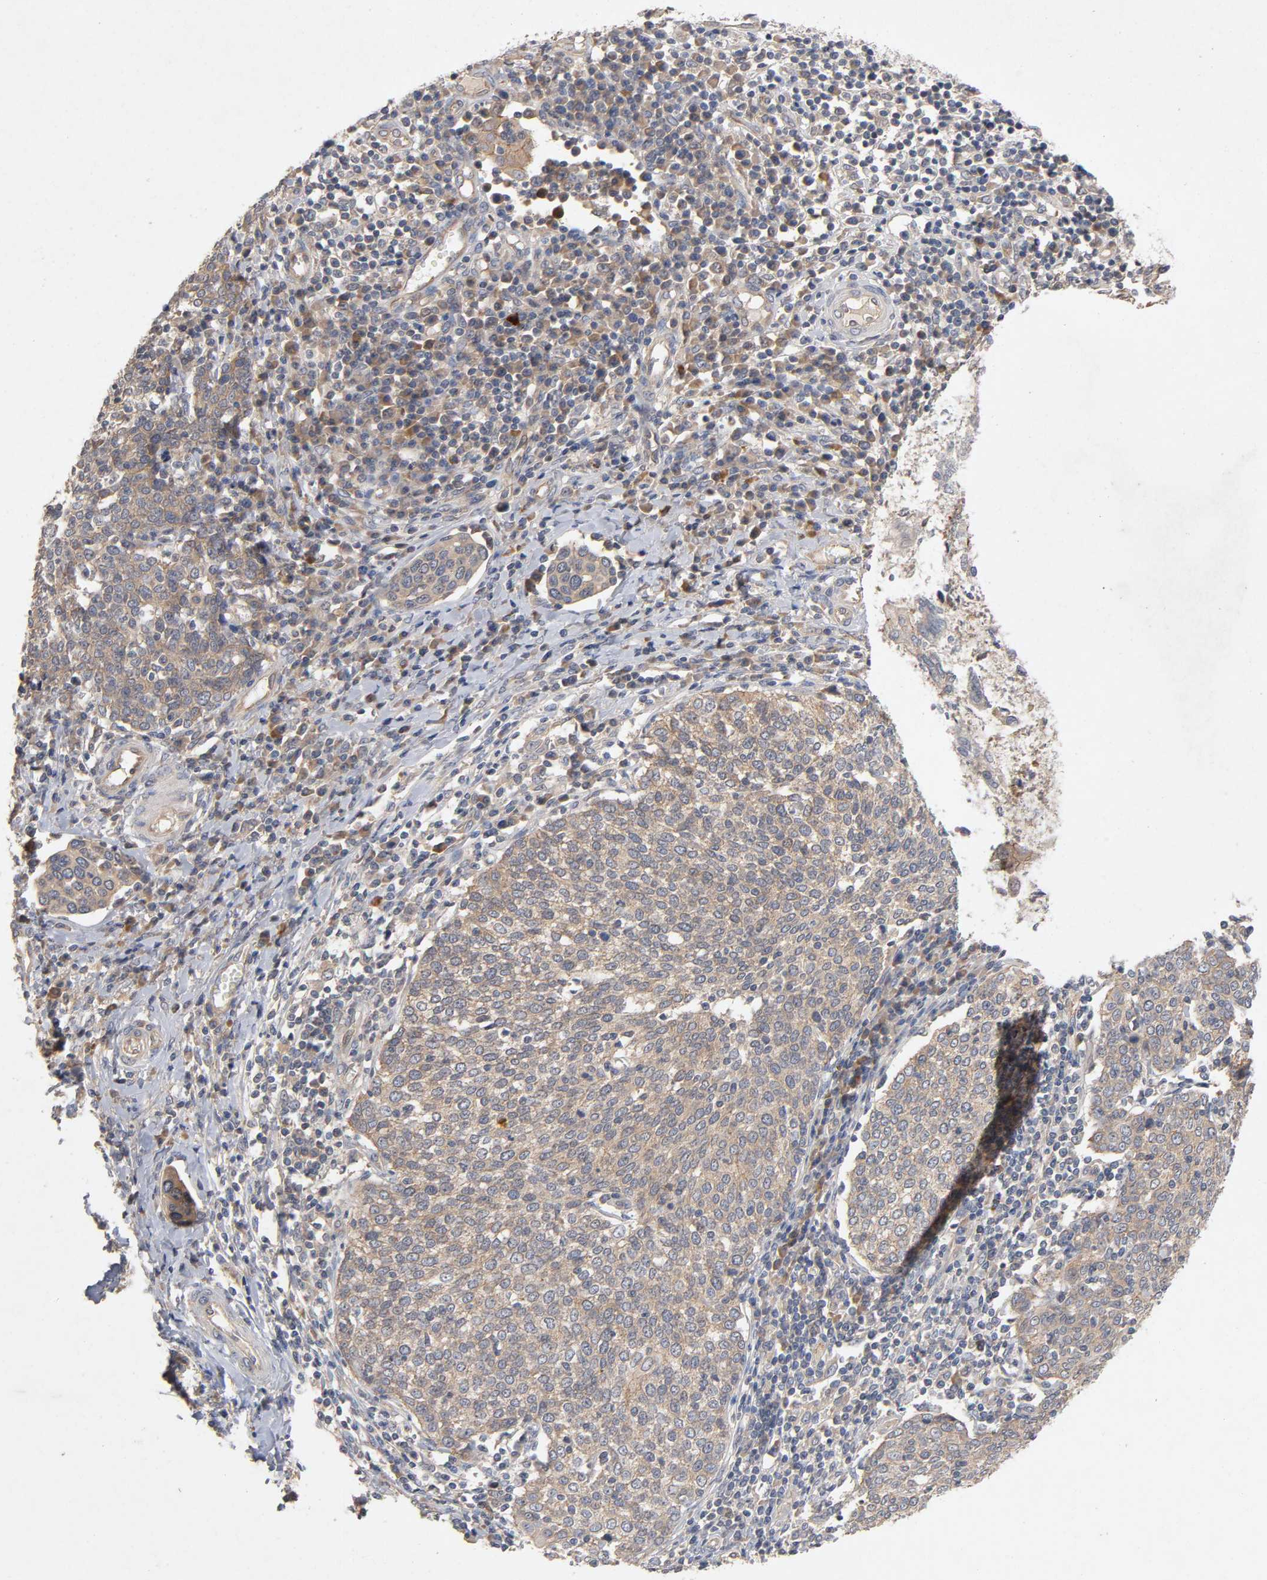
{"staining": {"intensity": "moderate", "quantity": ">75%", "location": "cytoplasmic/membranous"}, "tissue": "cervical cancer", "cell_type": "Tumor cells", "image_type": "cancer", "snomed": [{"axis": "morphology", "description": "Squamous cell carcinoma, NOS"}, {"axis": "topography", "description": "Cervix"}], "caption": "A high-resolution image shows immunohistochemistry staining of cervical cancer, which exhibits moderate cytoplasmic/membranous positivity in approximately >75% of tumor cells.", "gene": "PDZD11", "patient": {"sex": "female", "age": 40}}